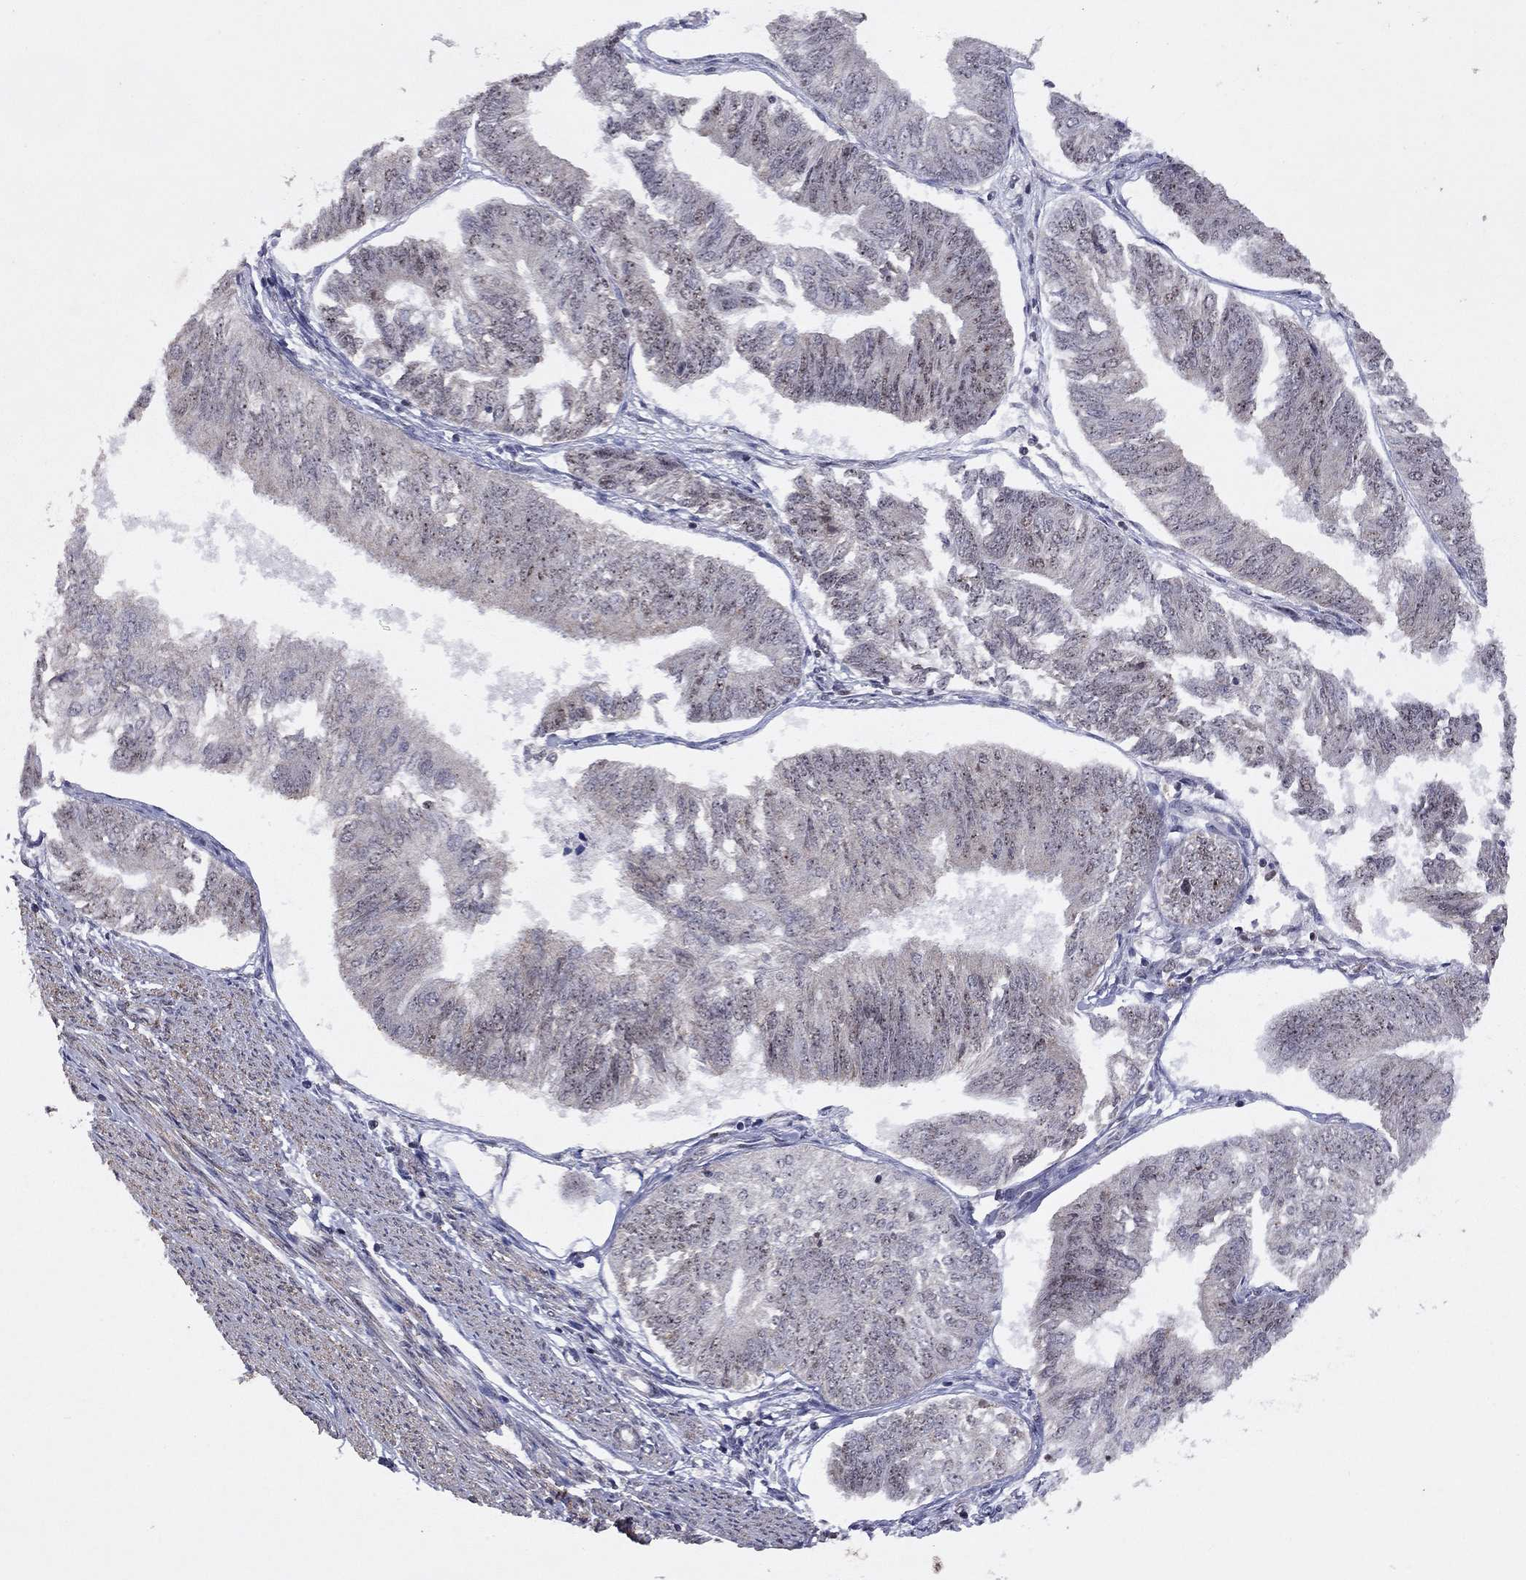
{"staining": {"intensity": "weak", "quantity": "<25%", "location": "nuclear"}, "tissue": "endometrial cancer", "cell_type": "Tumor cells", "image_type": "cancer", "snomed": [{"axis": "morphology", "description": "Adenocarcinoma, NOS"}, {"axis": "topography", "description": "Endometrium"}], "caption": "The image shows no staining of tumor cells in endometrial cancer (adenocarcinoma).", "gene": "SPOUT1", "patient": {"sex": "female", "age": 58}}